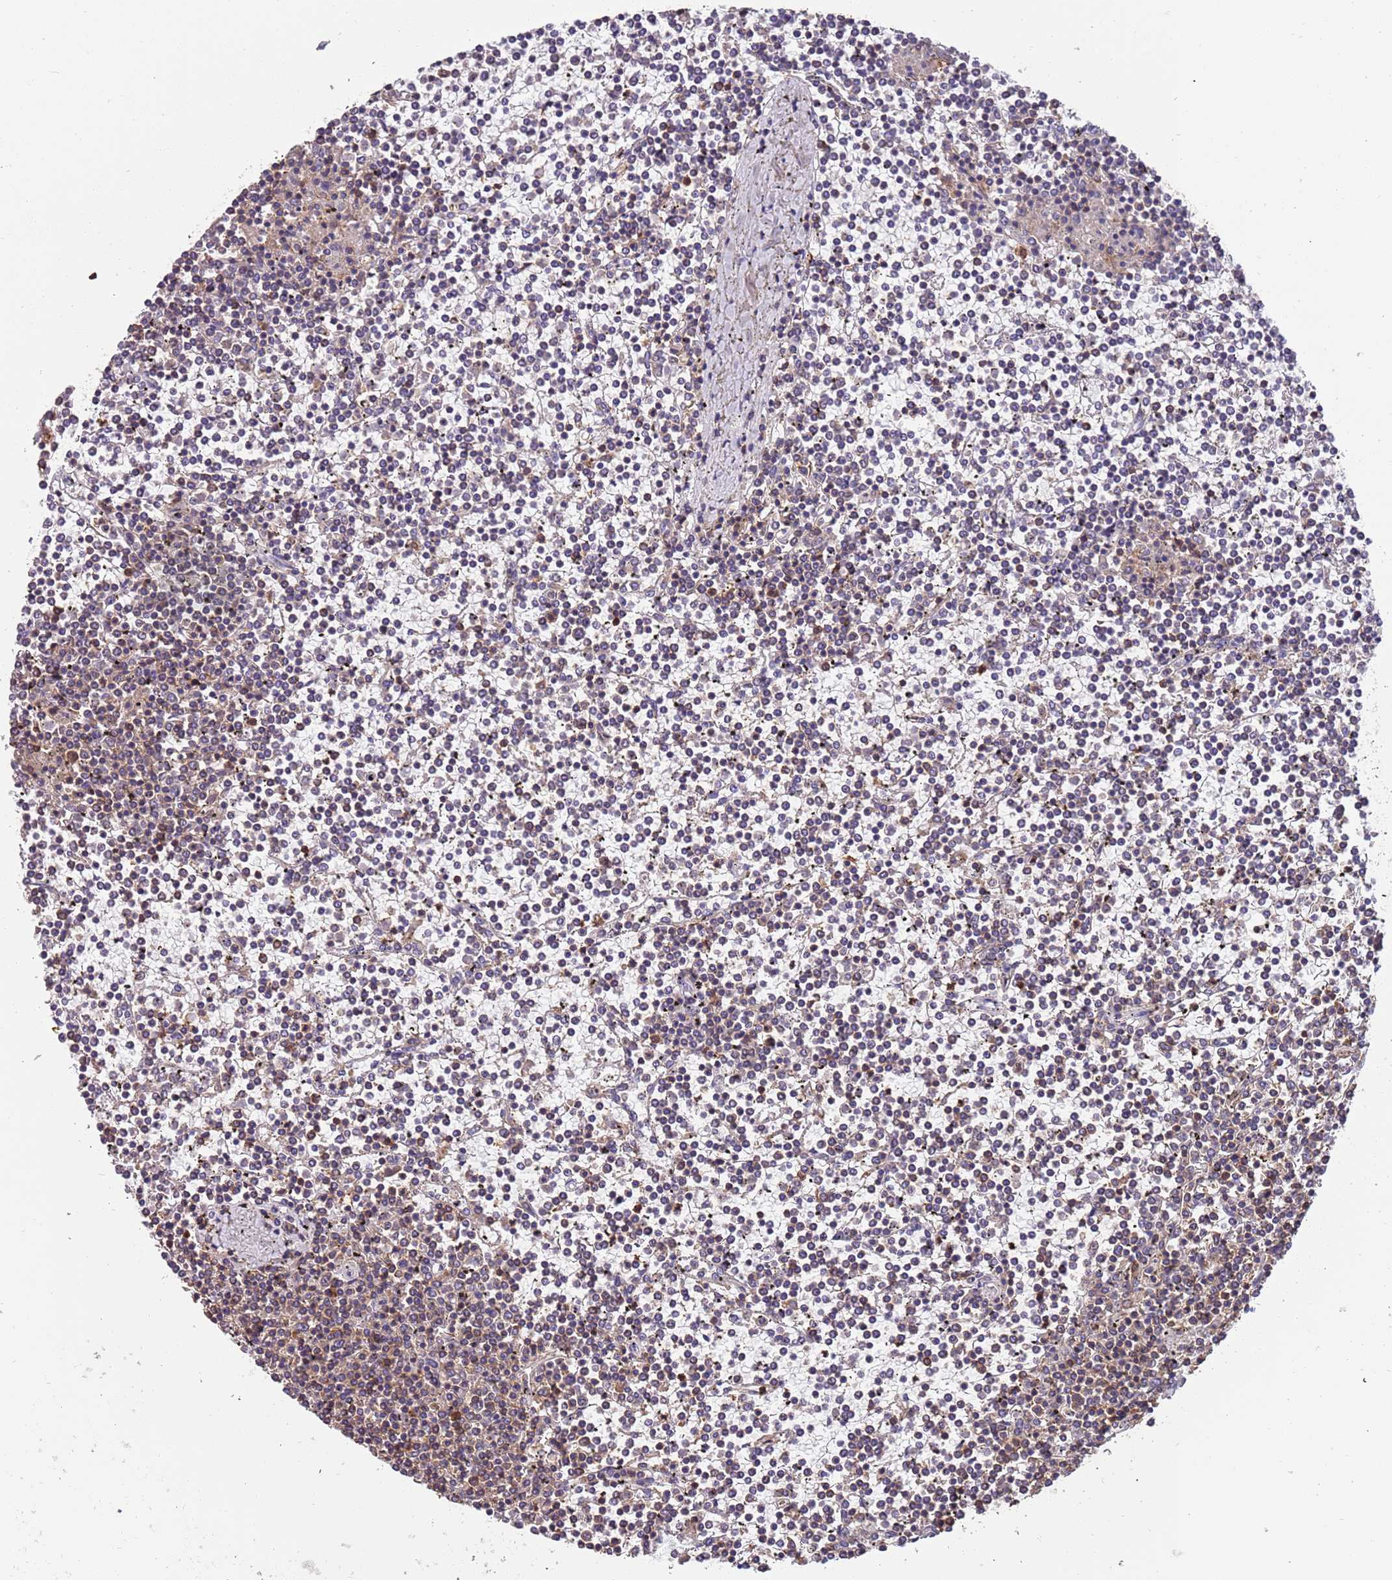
{"staining": {"intensity": "negative", "quantity": "none", "location": "none"}, "tissue": "lymphoma", "cell_type": "Tumor cells", "image_type": "cancer", "snomed": [{"axis": "morphology", "description": "Malignant lymphoma, non-Hodgkin's type, Low grade"}, {"axis": "topography", "description": "Spleen"}], "caption": "A high-resolution photomicrograph shows immunohistochemistry (IHC) staining of malignant lymphoma, non-Hodgkin's type (low-grade), which demonstrates no significant expression in tumor cells.", "gene": "SYT4", "patient": {"sex": "female", "age": 19}}